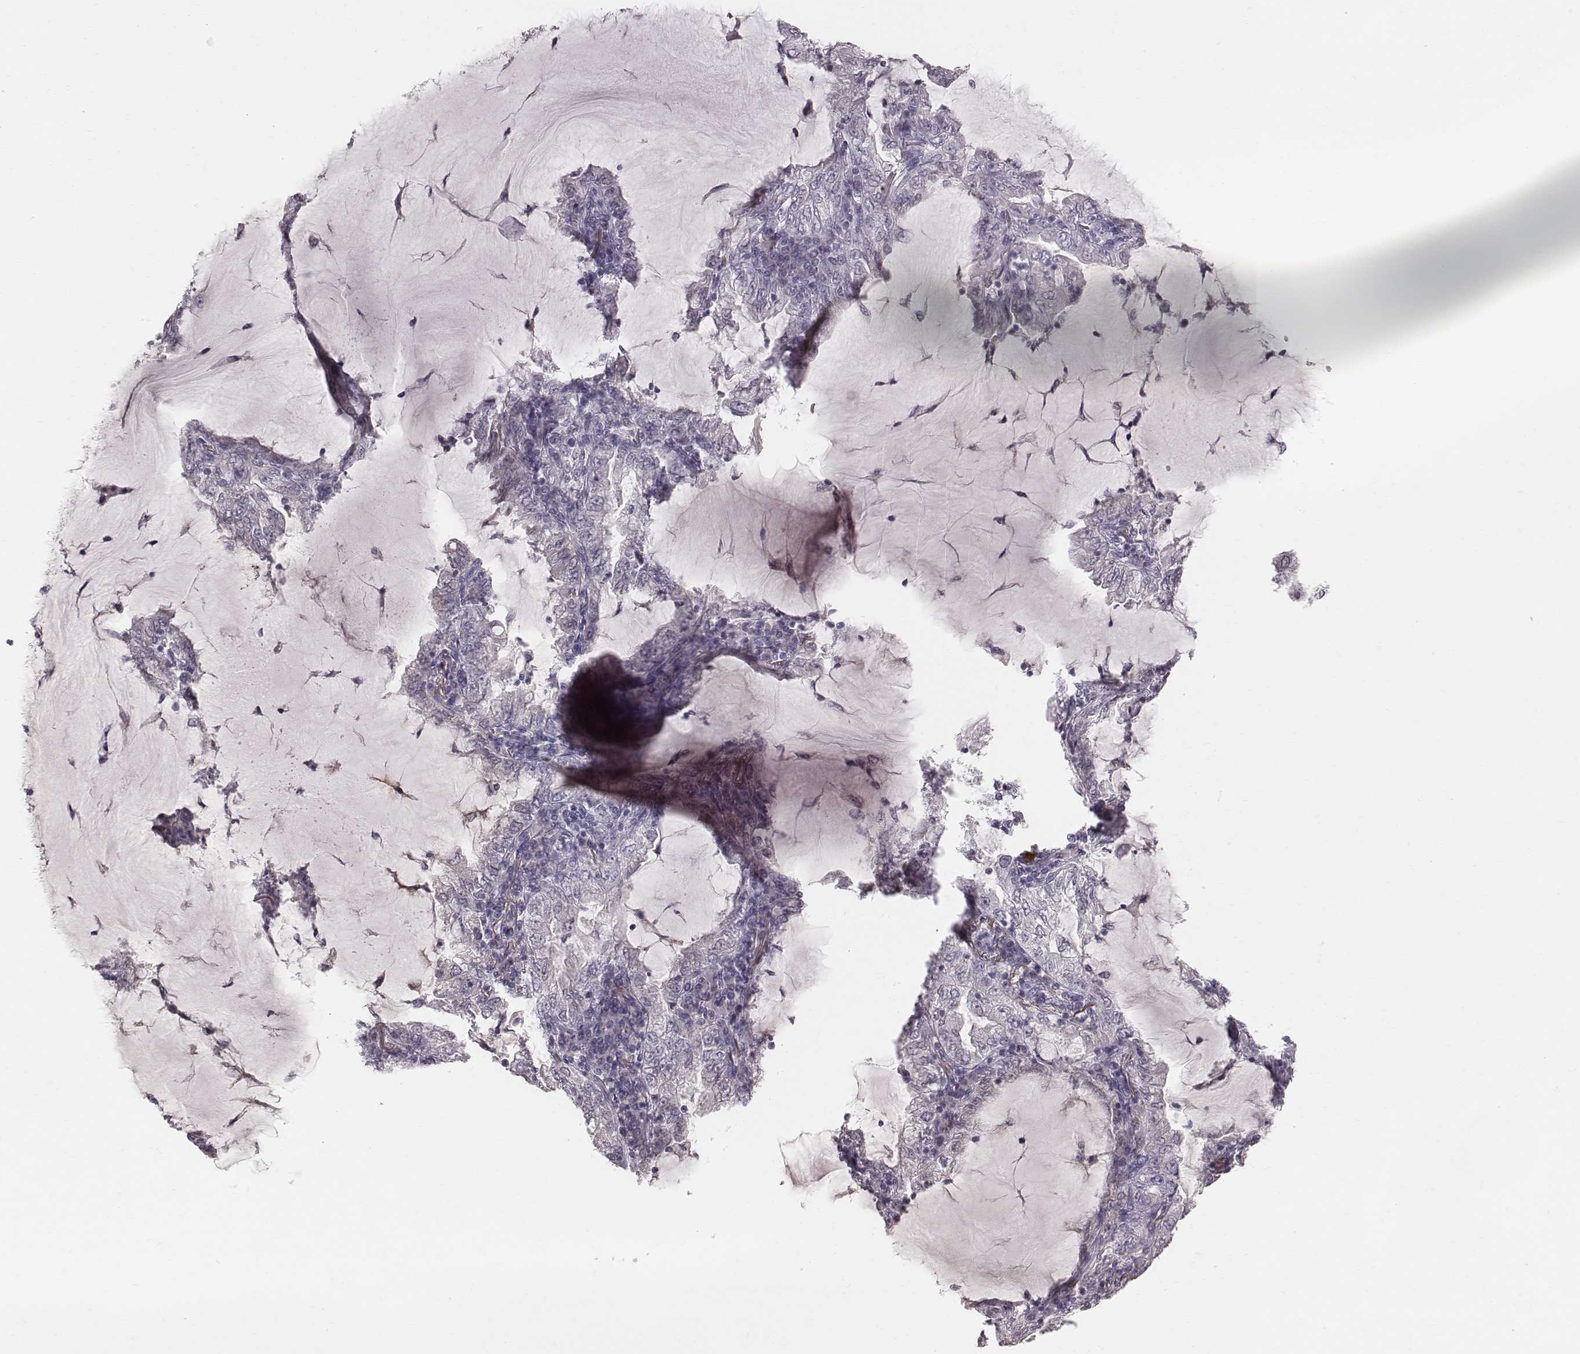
{"staining": {"intensity": "negative", "quantity": "none", "location": "none"}, "tissue": "lung cancer", "cell_type": "Tumor cells", "image_type": "cancer", "snomed": [{"axis": "morphology", "description": "Adenocarcinoma, NOS"}, {"axis": "topography", "description": "Lung"}], "caption": "DAB (3,3'-diaminobenzidine) immunohistochemical staining of human lung cancer (adenocarcinoma) shows no significant positivity in tumor cells. (Stains: DAB (3,3'-diaminobenzidine) immunohistochemistry with hematoxylin counter stain, Microscopy: brightfield microscopy at high magnification).", "gene": "CFTR", "patient": {"sex": "female", "age": 73}}